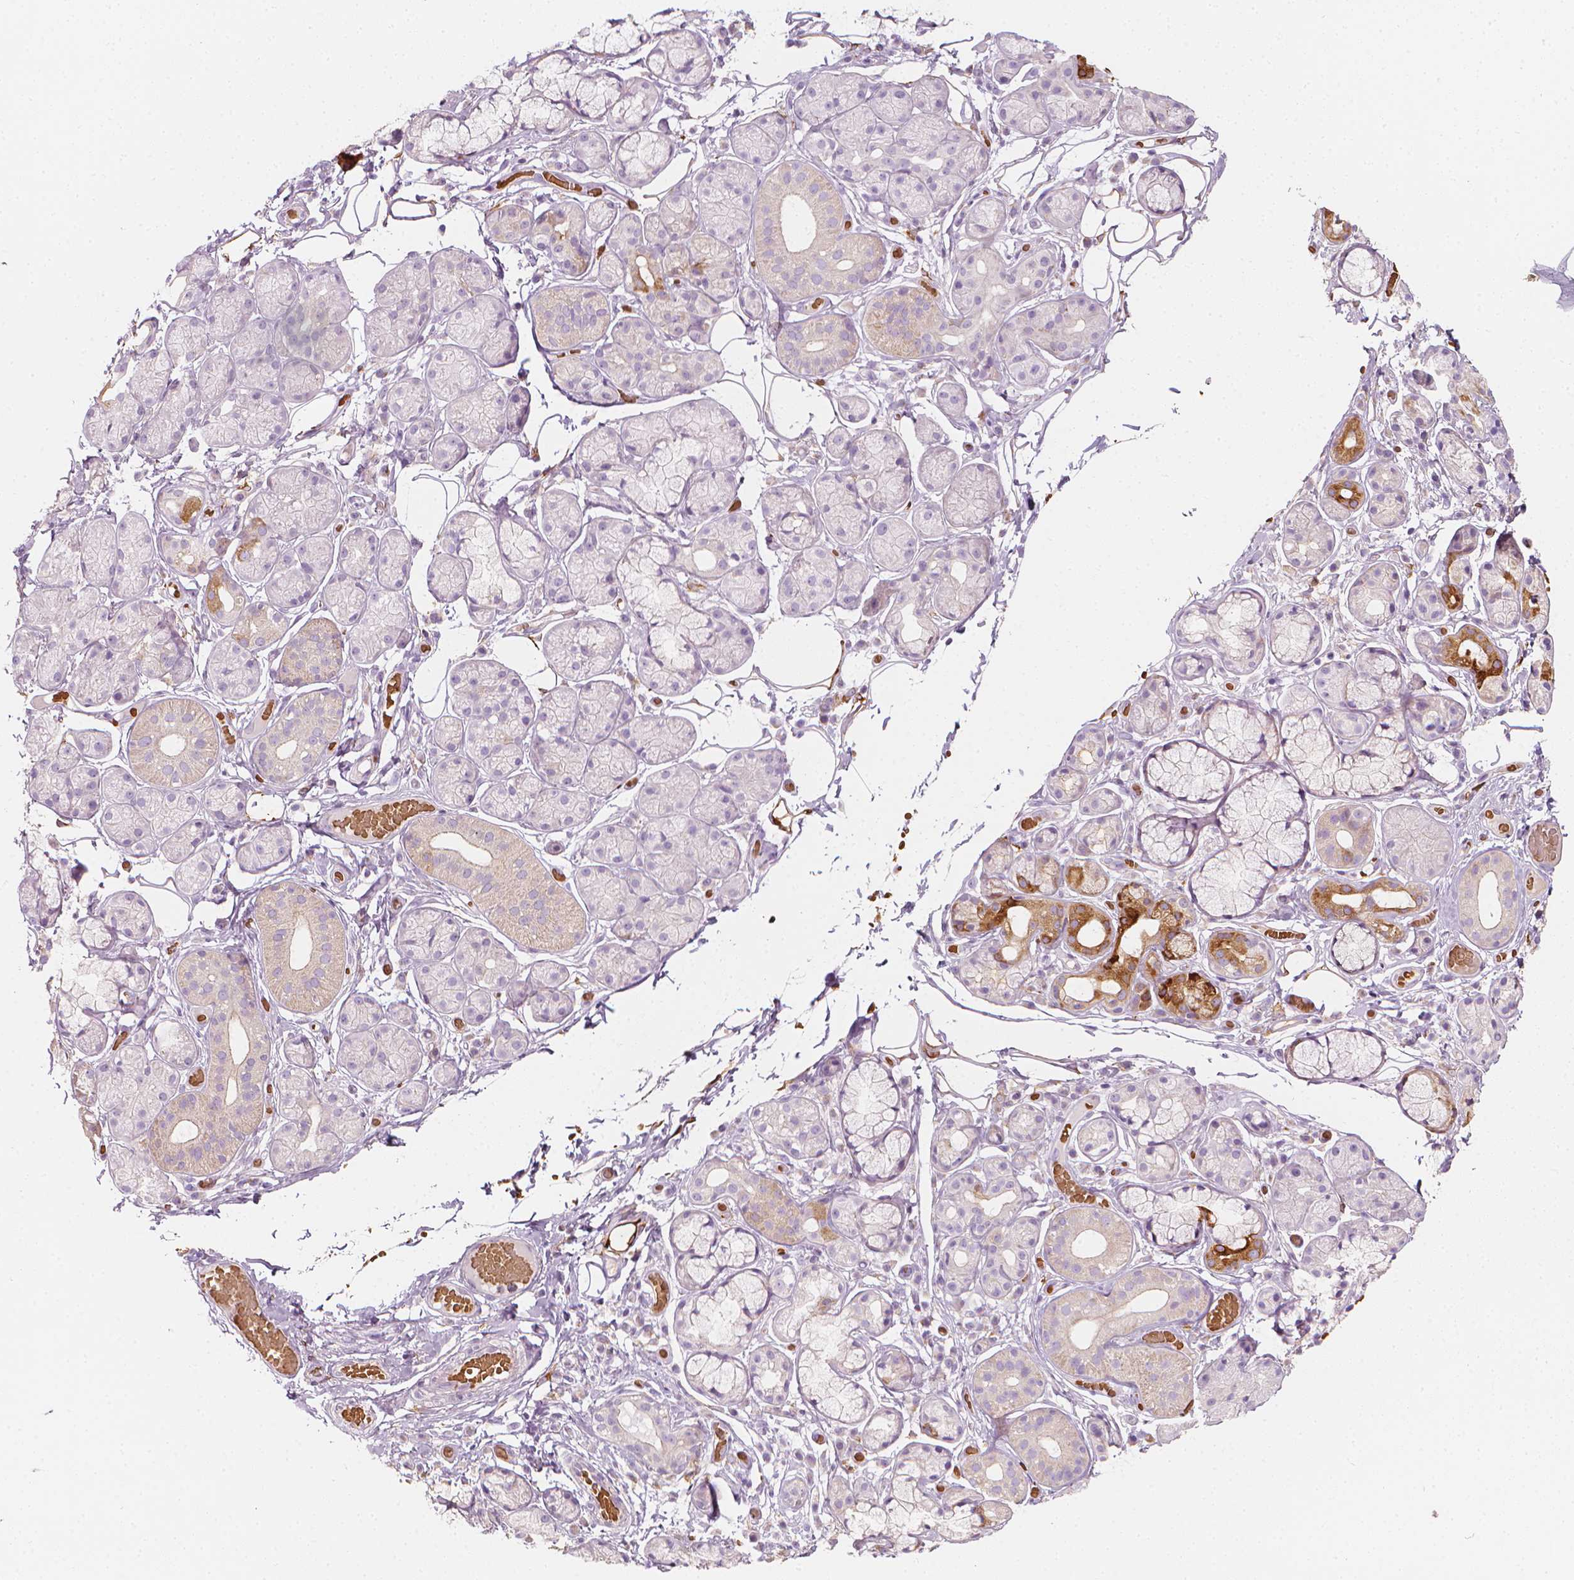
{"staining": {"intensity": "moderate", "quantity": "<25%", "location": "cytoplasmic/membranous"}, "tissue": "salivary gland", "cell_type": "Glandular cells", "image_type": "normal", "snomed": [{"axis": "morphology", "description": "Normal tissue, NOS"}, {"axis": "topography", "description": "Salivary gland"}, {"axis": "topography", "description": "Peripheral nerve tissue"}], "caption": "IHC of normal salivary gland reveals low levels of moderate cytoplasmic/membranous staining in approximately <25% of glandular cells.", "gene": "CES1", "patient": {"sex": "male", "age": 71}}